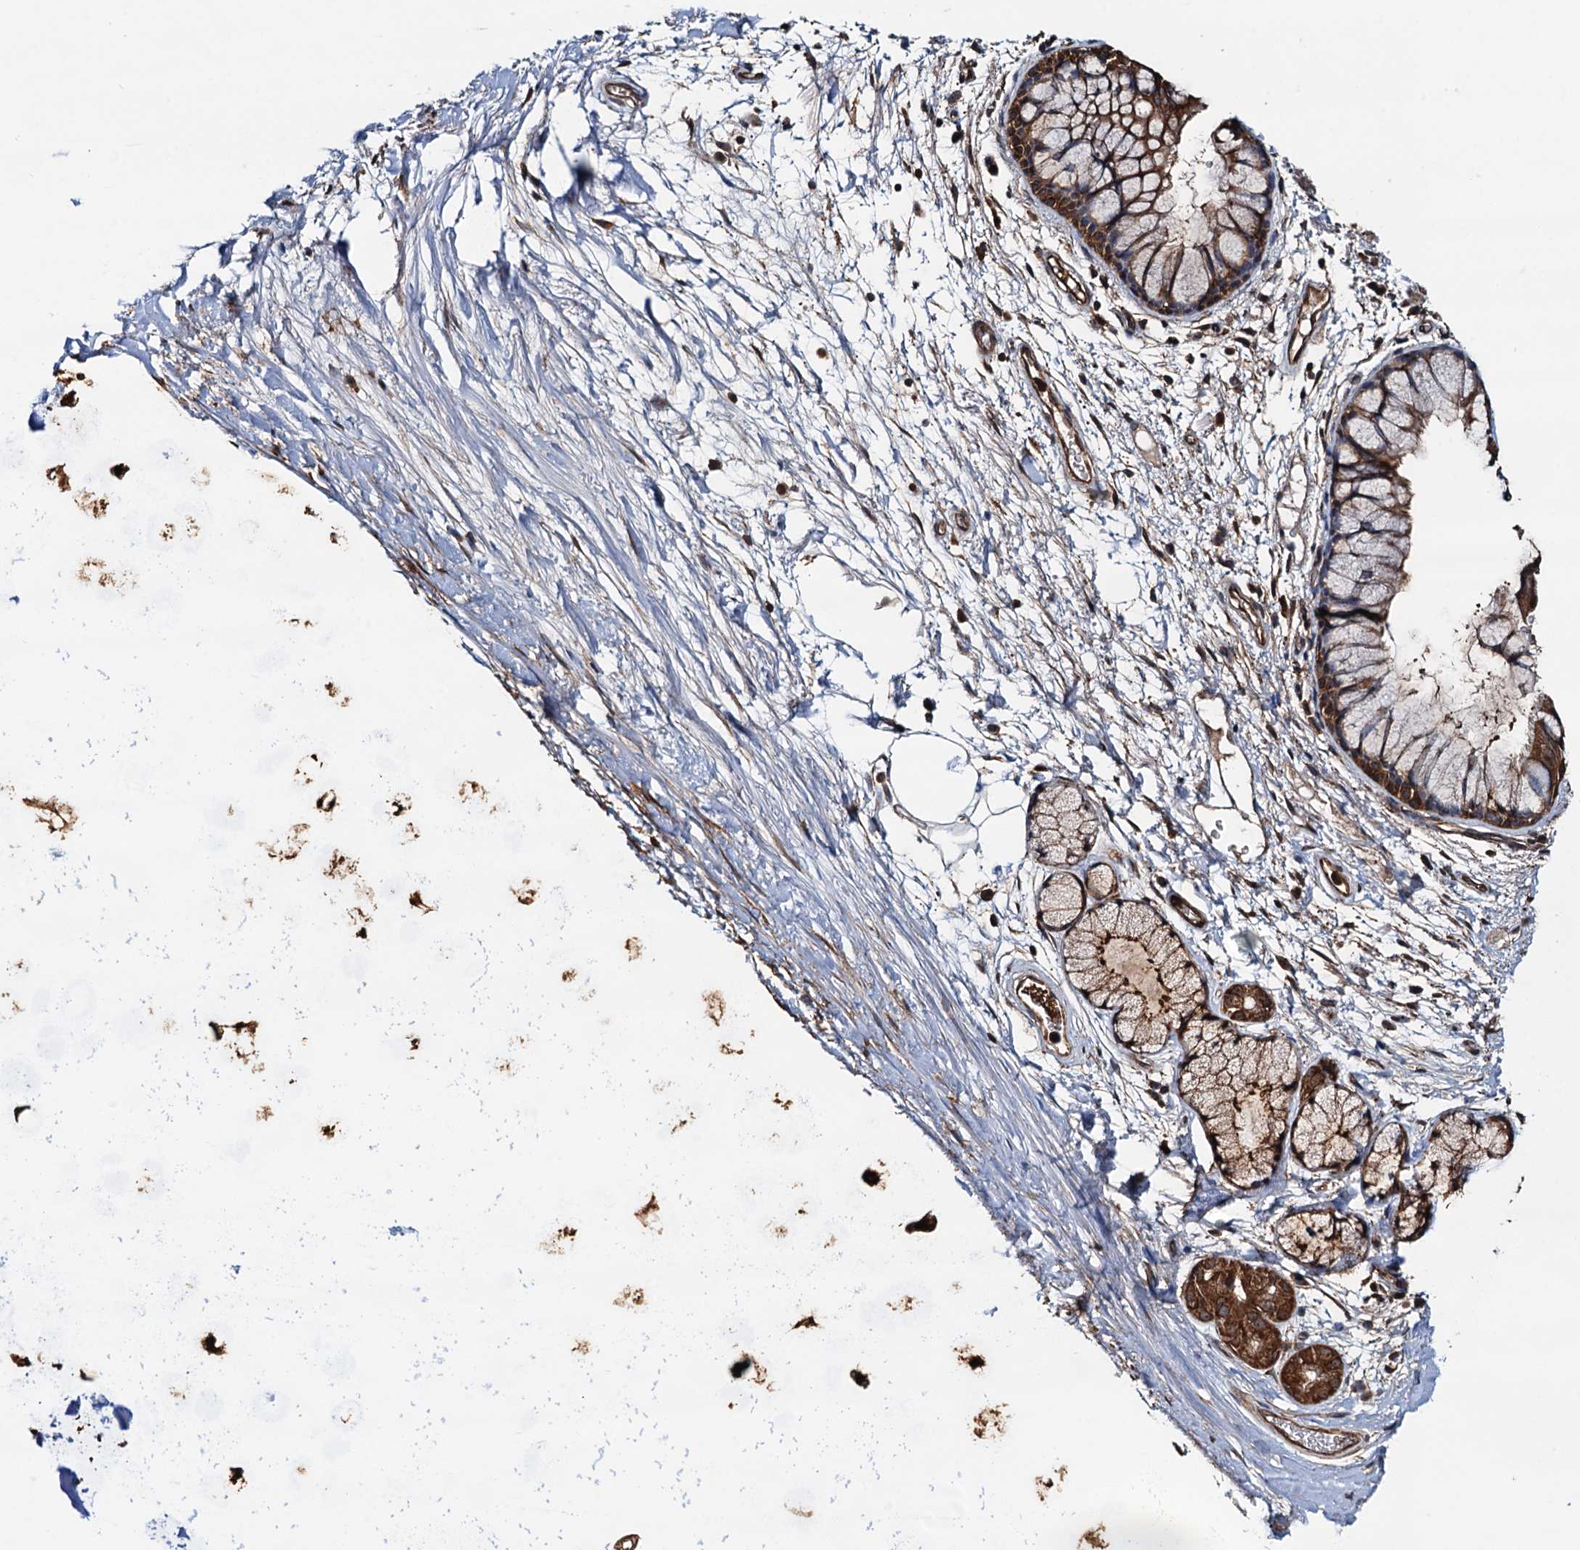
{"staining": {"intensity": "strong", "quantity": ">75%", "location": "cytoplasmic/membranous"}, "tissue": "bronchus", "cell_type": "Respiratory epithelial cells", "image_type": "normal", "snomed": [{"axis": "morphology", "description": "Normal tissue, NOS"}, {"axis": "topography", "description": "Bronchus"}], "caption": "Protein staining reveals strong cytoplasmic/membranous positivity in about >75% of respiratory epithelial cells in normal bronchus.", "gene": "USP6NL", "patient": {"sex": "male", "age": 65}}